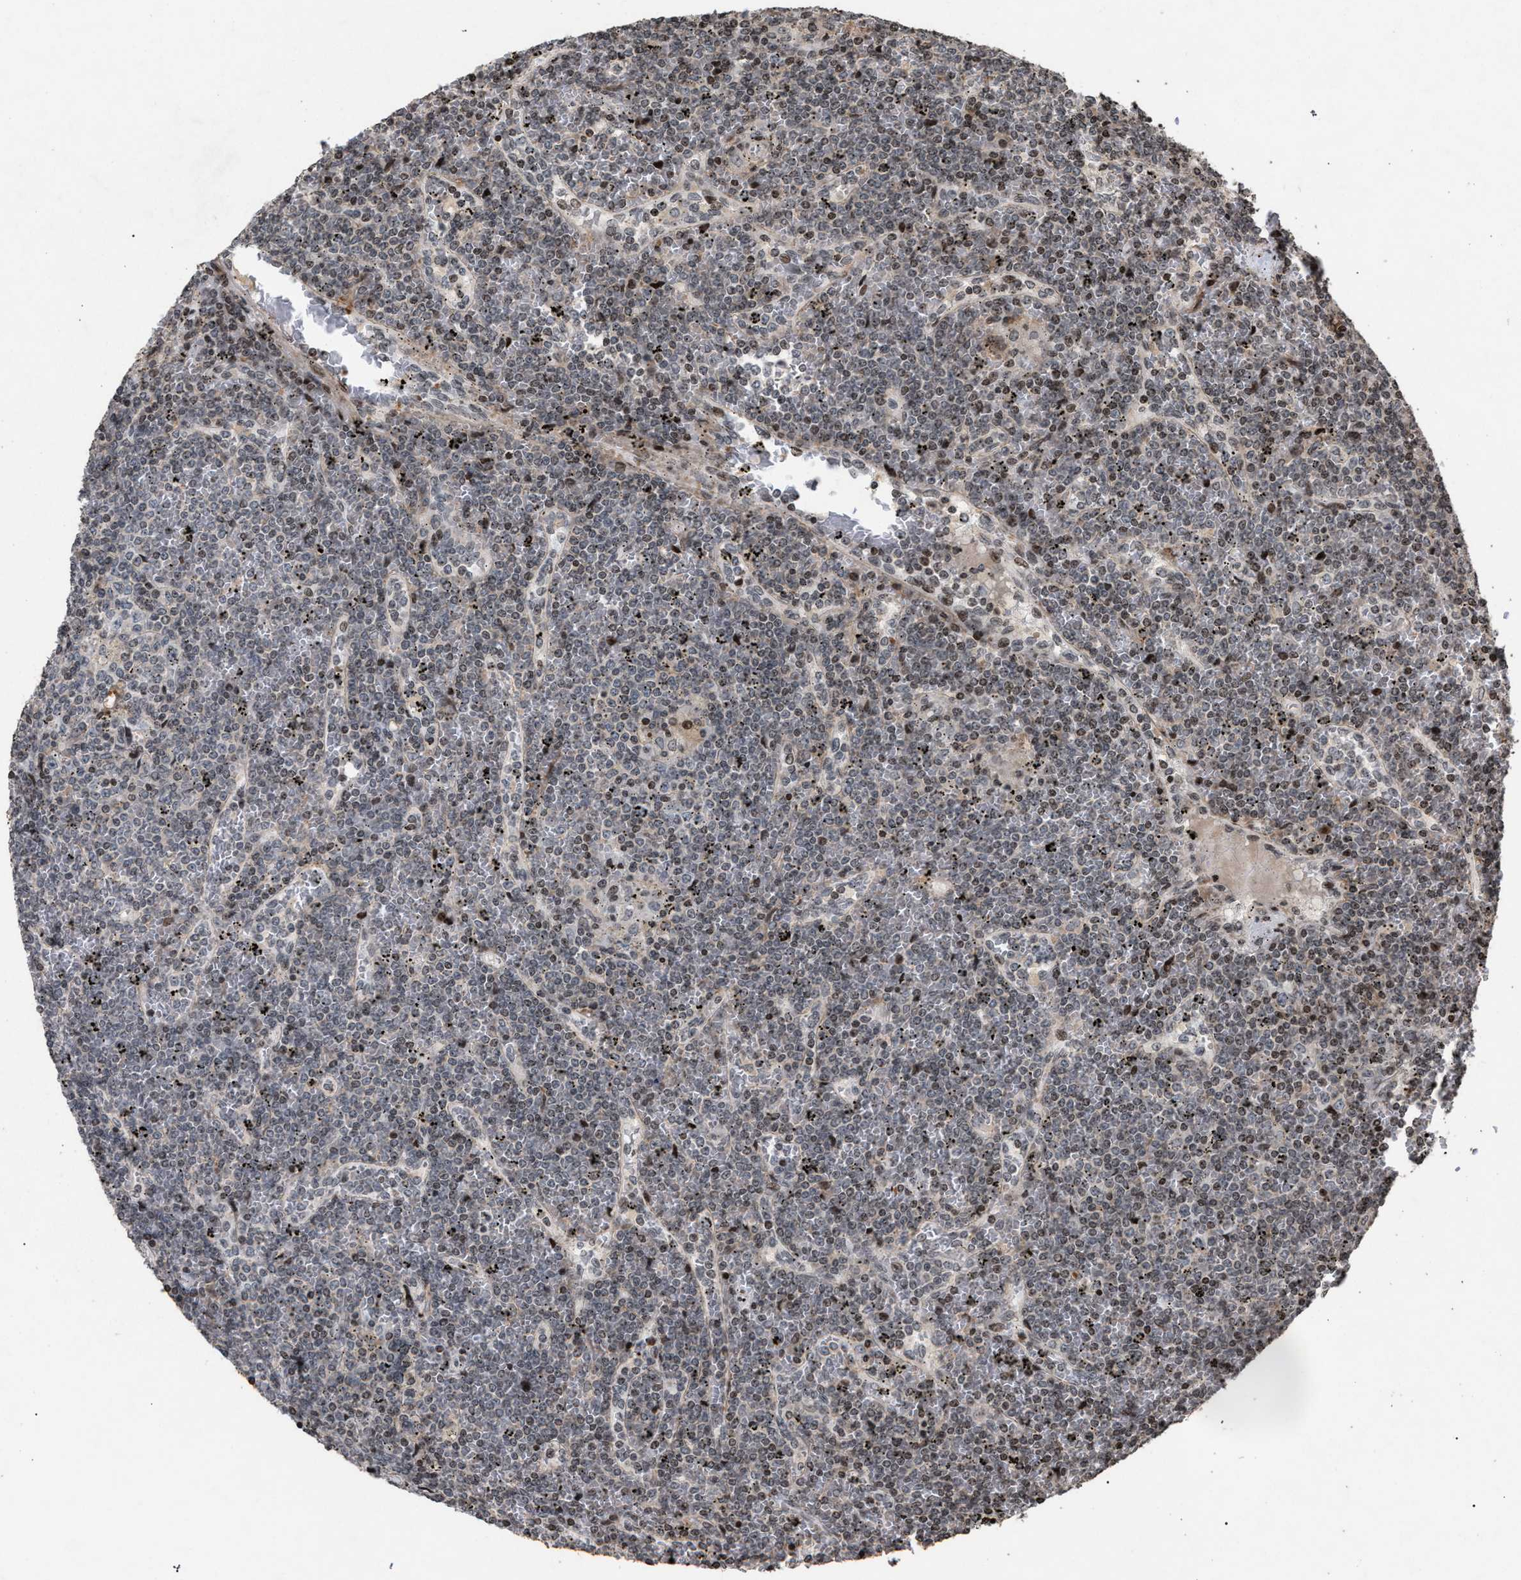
{"staining": {"intensity": "moderate", "quantity": "25%-75%", "location": "nuclear"}, "tissue": "lymphoma", "cell_type": "Tumor cells", "image_type": "cancer", "snomed": [{"axis": "morphology", "description": "Malignant lymphoma, non-Hodgkin's type, Low grade"}, {"axis": "topography", "description": "Spleen"}], "caption": "IHC (DAB (3,3'-diaminobenzidine)) staining of human lymphoma reveals moderate nuclear protein positivity in approximately 25%-75% of tumor cells. (DAB = brown stain, brightfield microscopy at high magnification).", "gene": "FOXD3", "patient": {"sex": "female", "age": 19}}